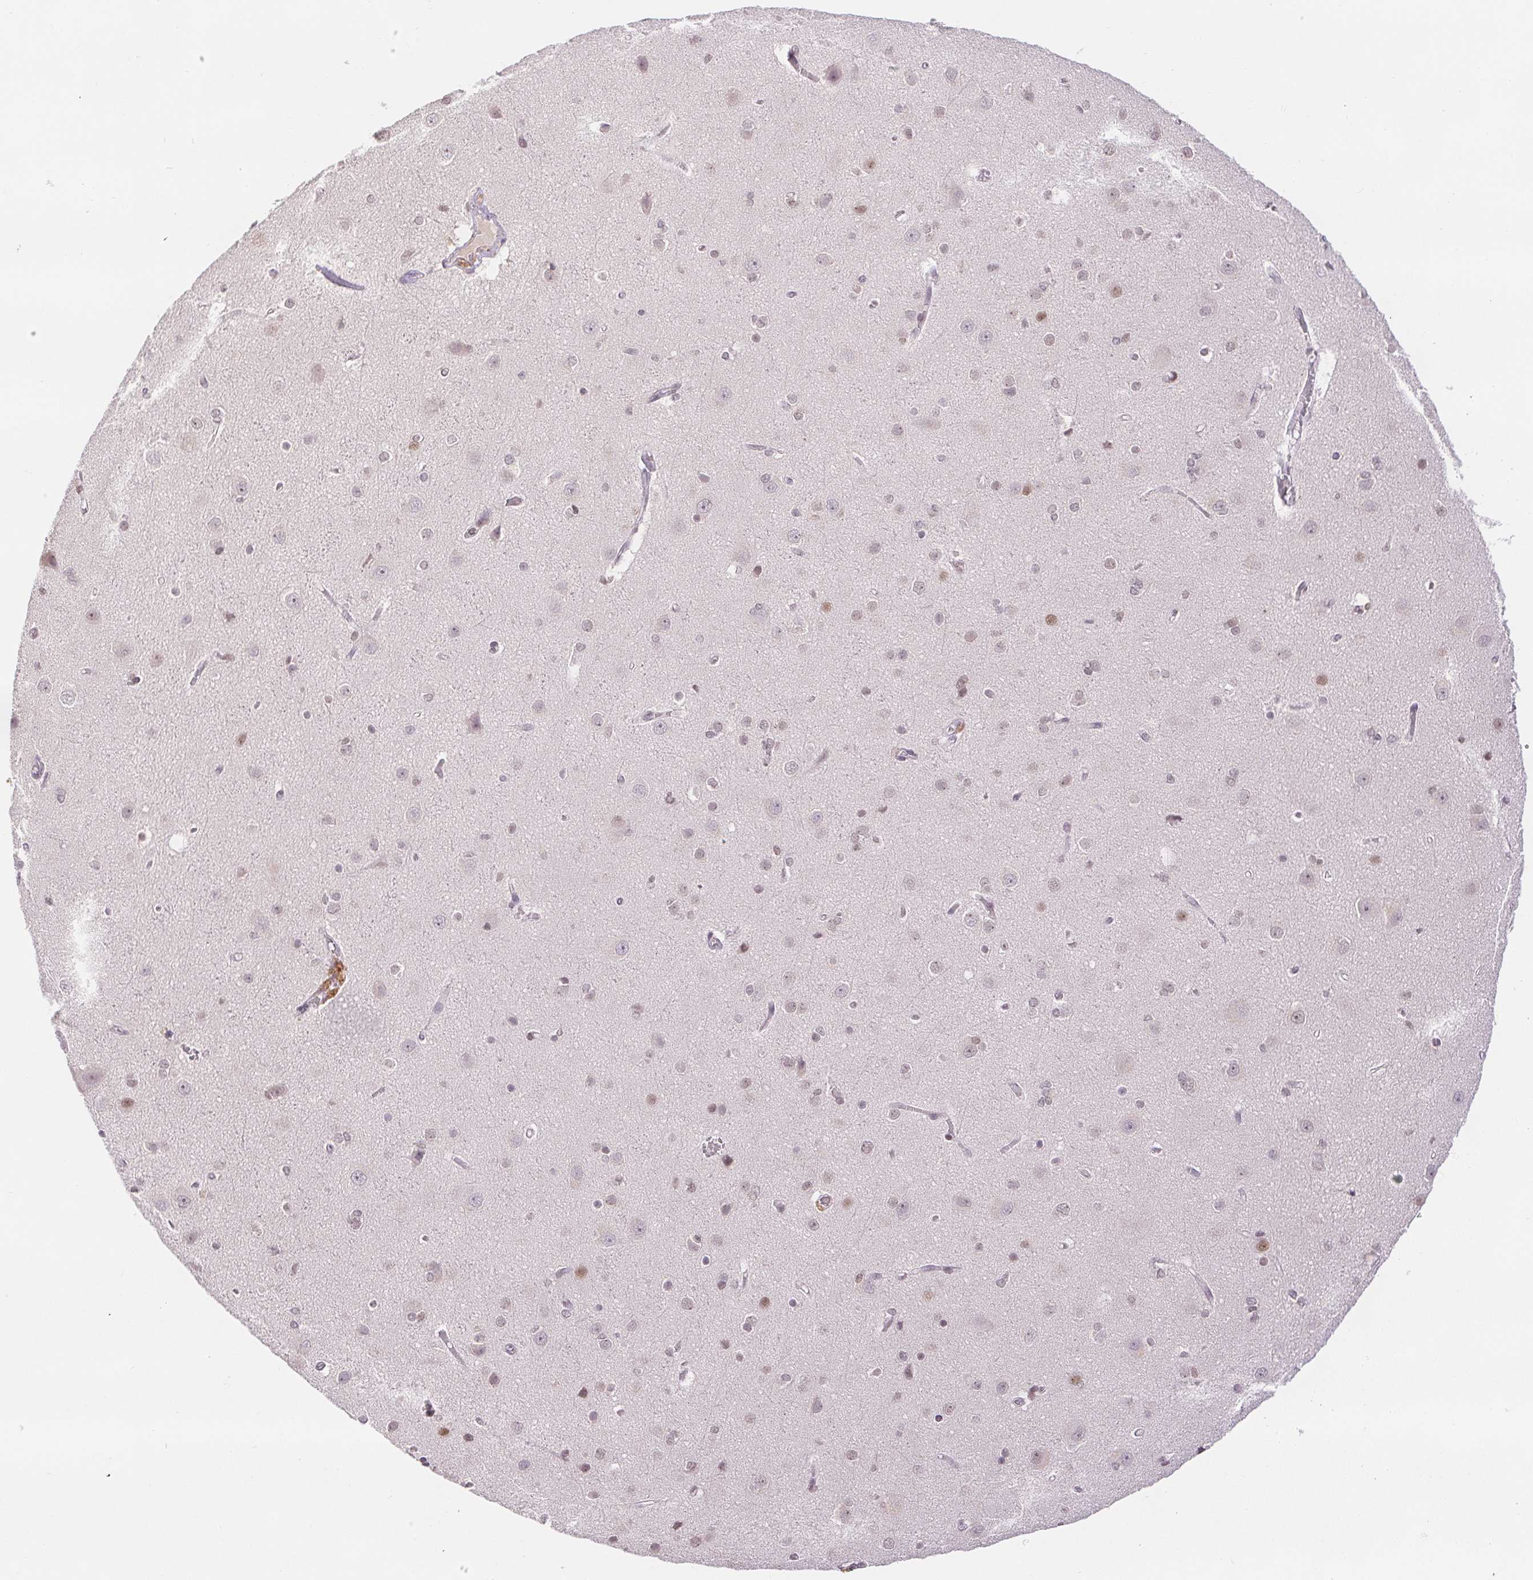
{"staining": {"intensity": "weak", "quantity": "25%-75%", "location": "nuclear"}, "tissue": "cerebral cortex", "cell_type": "Endothelial cells", "image_type": "normal", "snomed": [{"axis": "morphology", "description": "Normal tissue, NOS"}, {"axis": "topography", "description": "Cerebral cortex"}], "caption": "The micrograph demonstrates a brown stain indicating the presence of a protein in the nuclear of endothelial cells in cerebral cortex. Nuclei are stained in blue.", "gene": "DEK", "patient": {"sex": "male", "age": 37}}